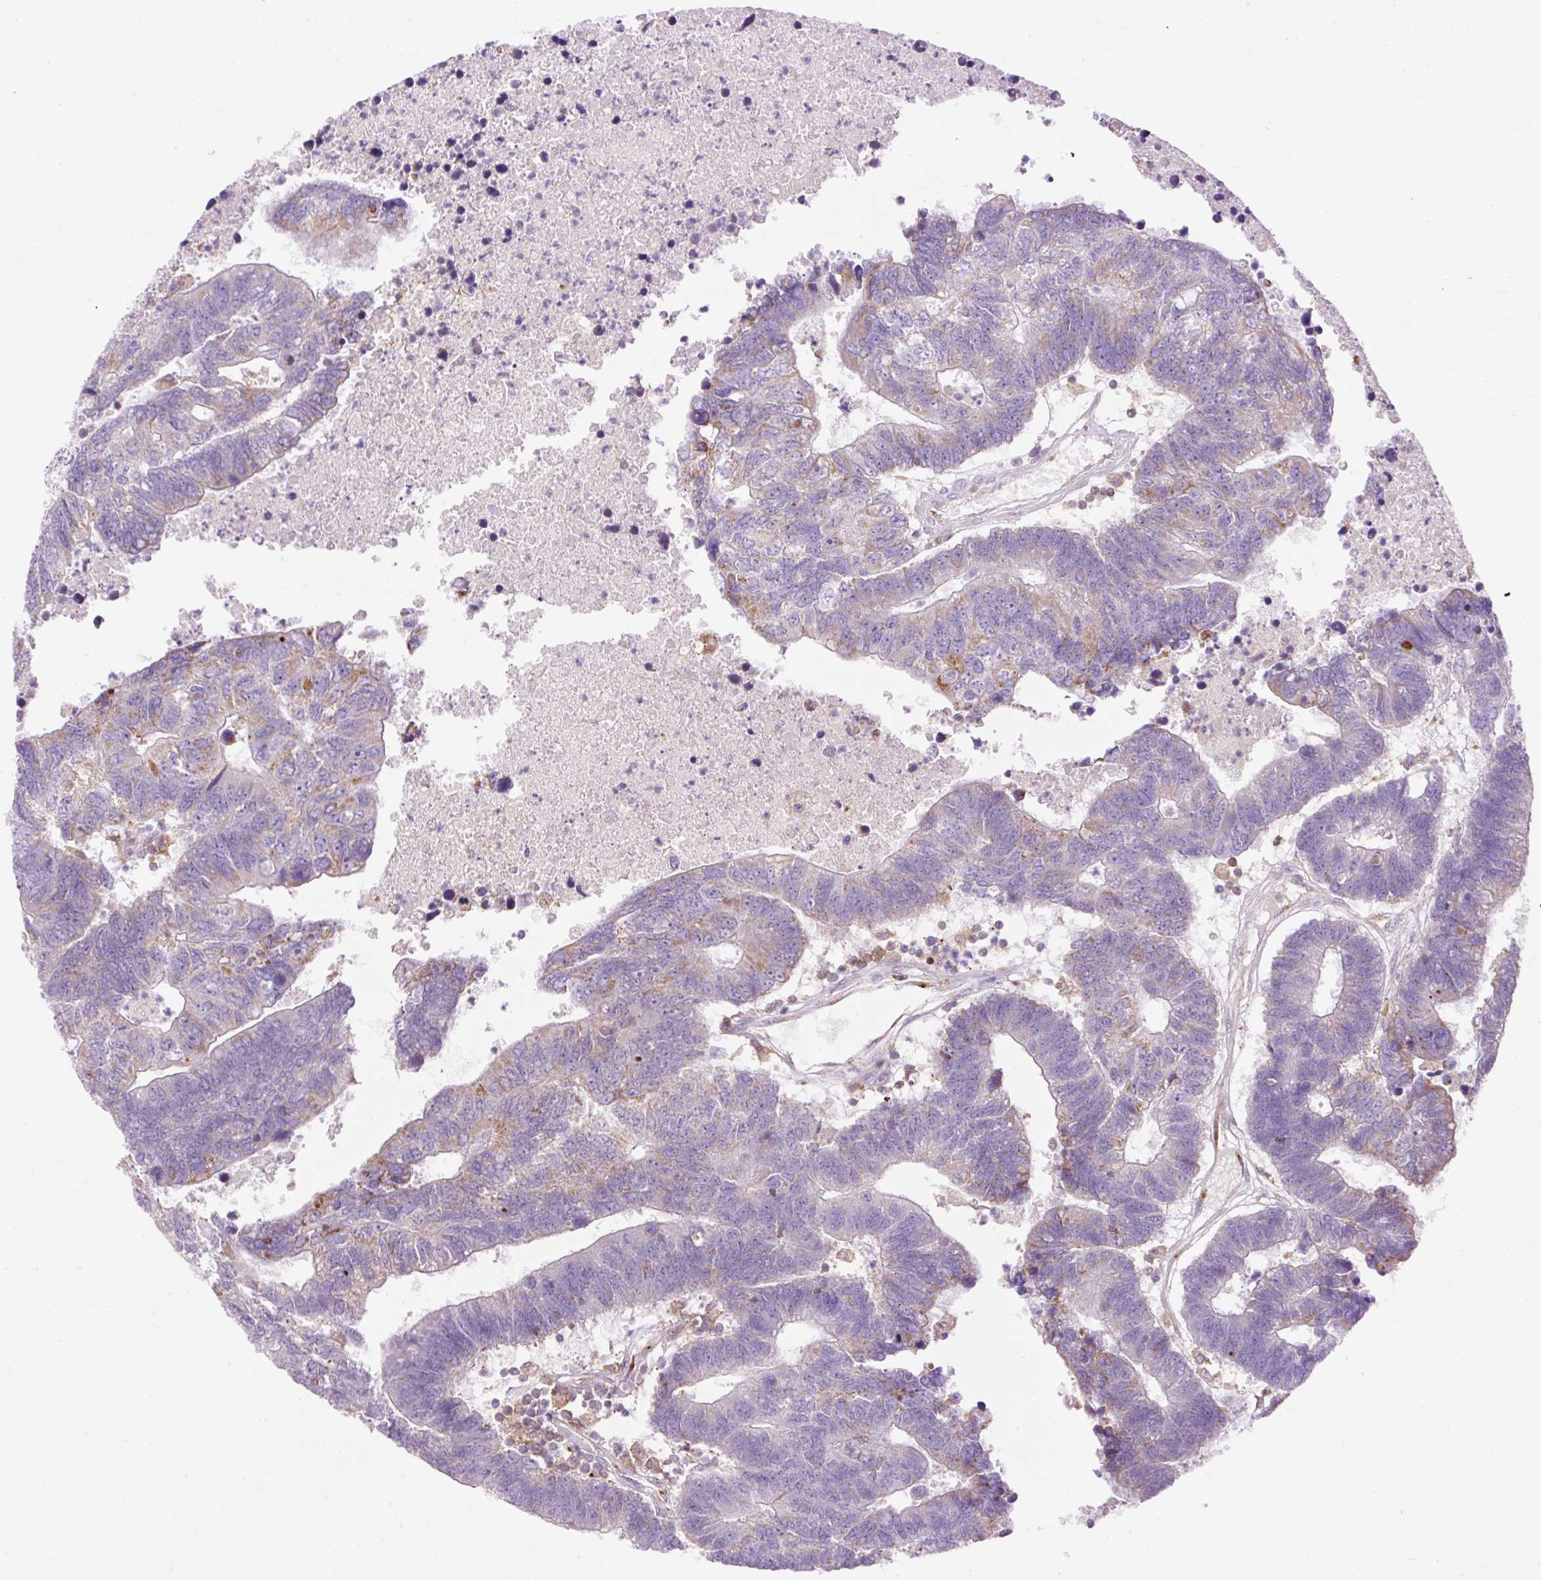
{"staining": {"intensity": "moderate", "quantity": "<25%", "location": "cytoplasmic/membranous"}, "tissue": "colorectal cancer", "cell_type": "Tumor cells", "image_type": "cancer", "snomed": [{"axis": "morphology", "description": "Adenocarcinoma, NOS"}, {"axis": "topography", "description": "Colon"}], "caption": "DAB immunohistochemical staining of colorectal cancer exhibits moderate cytoplasmic/membranous protein expression in approximately <25% of tumor cells.", "gene": "CD83", "patient": {"sex": "female", "age": 48}}